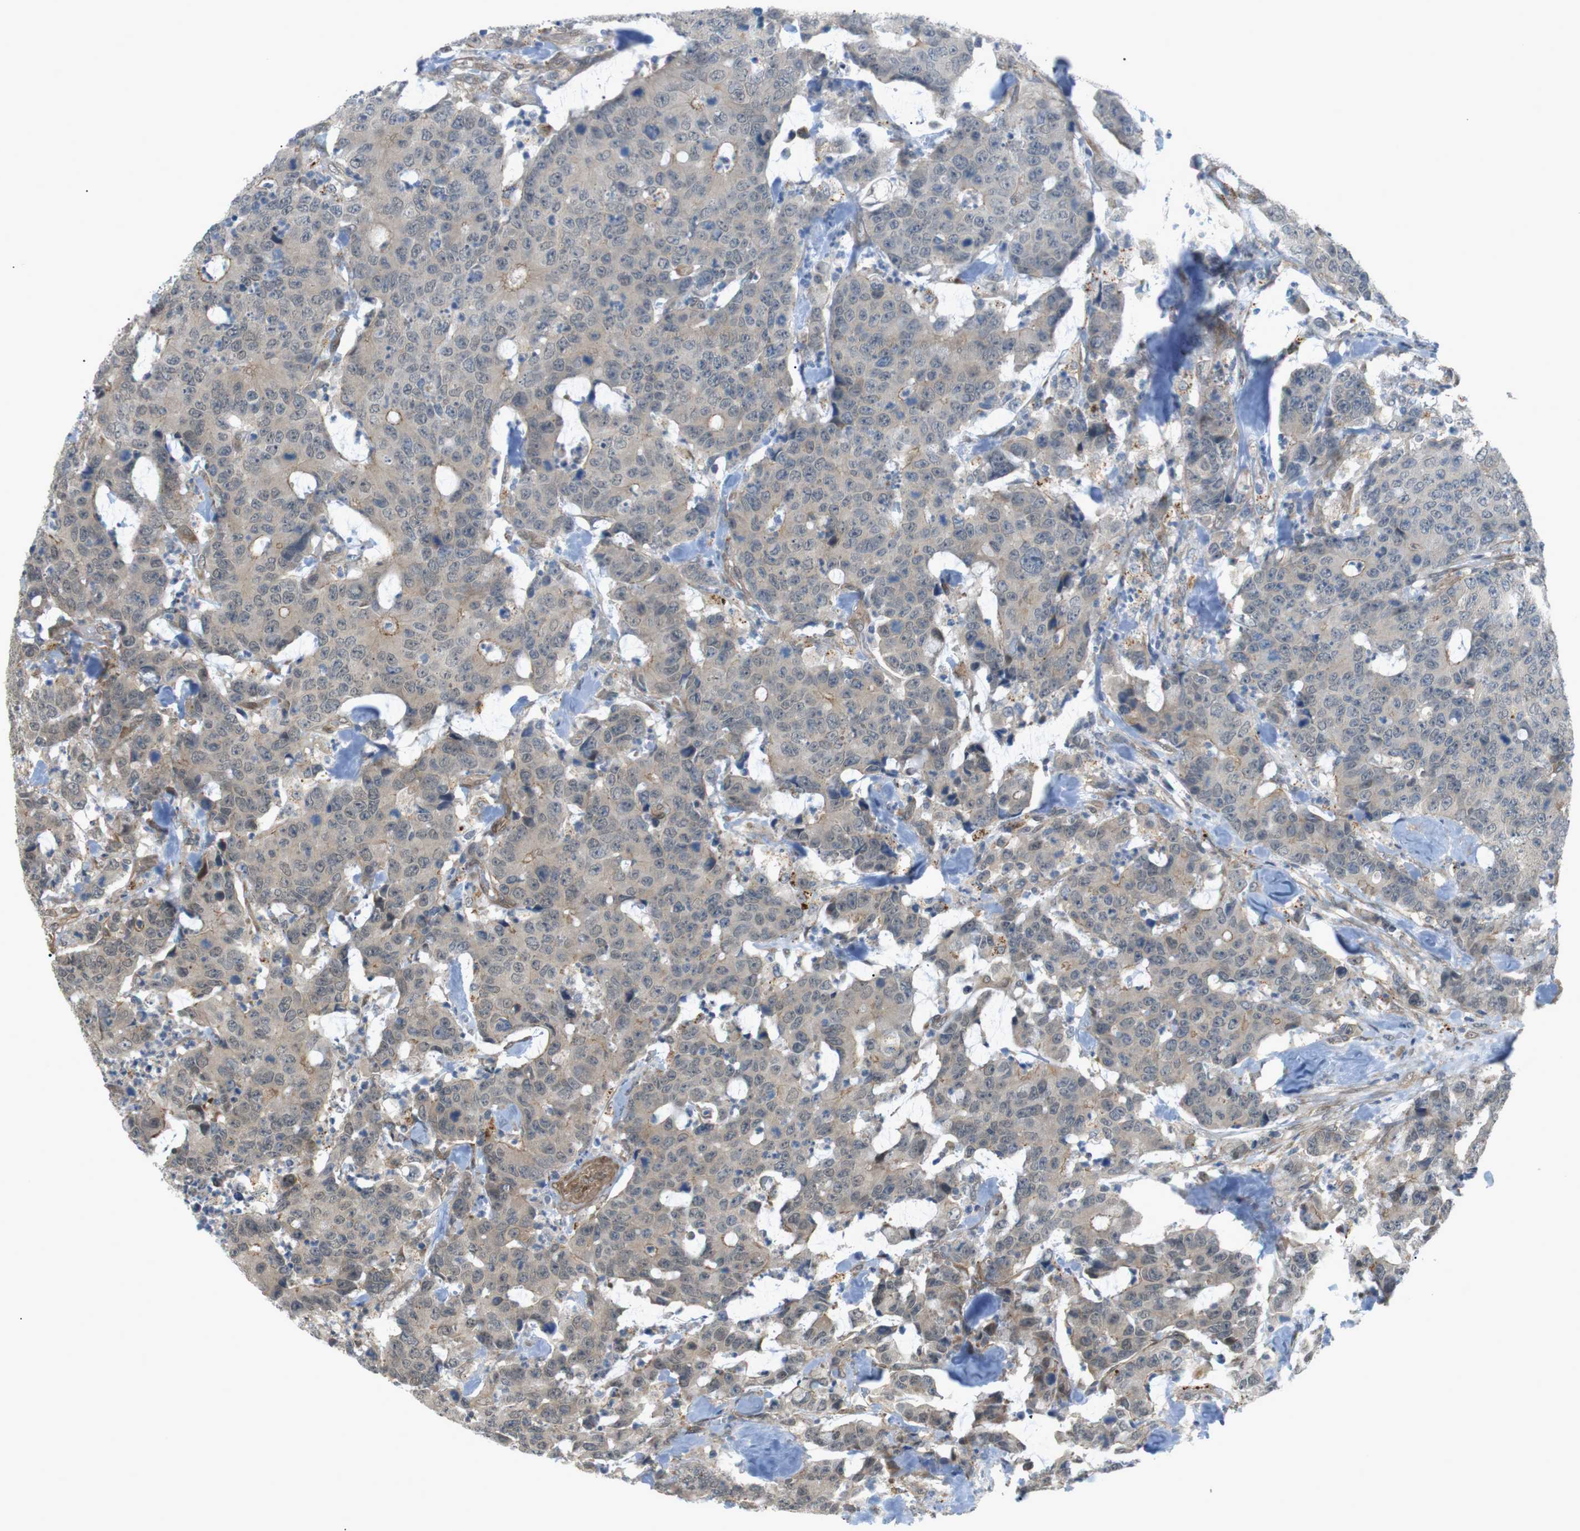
{"staining": {"intensity": "weak", "quantity": ">75%", "location": "cytoplasmic/membranous"}, "tissue": "colorectal cancer", "cell_type": "Tumor cells", "image_type": "cancer", "snomed": [{"axis": "morphology", "description": "Adenocarcinoma, NOS"}, {"axis": "topography", "description": "Colon"}], "caption": "This is a photomicrograph of IHC staining of adenocarcinoma (colorectal), which shows weak positivity in the cytoplasmic/membranous of tumor cells.", "gene": "KANK2", "patient": {"sex": "female", "age": 86}}